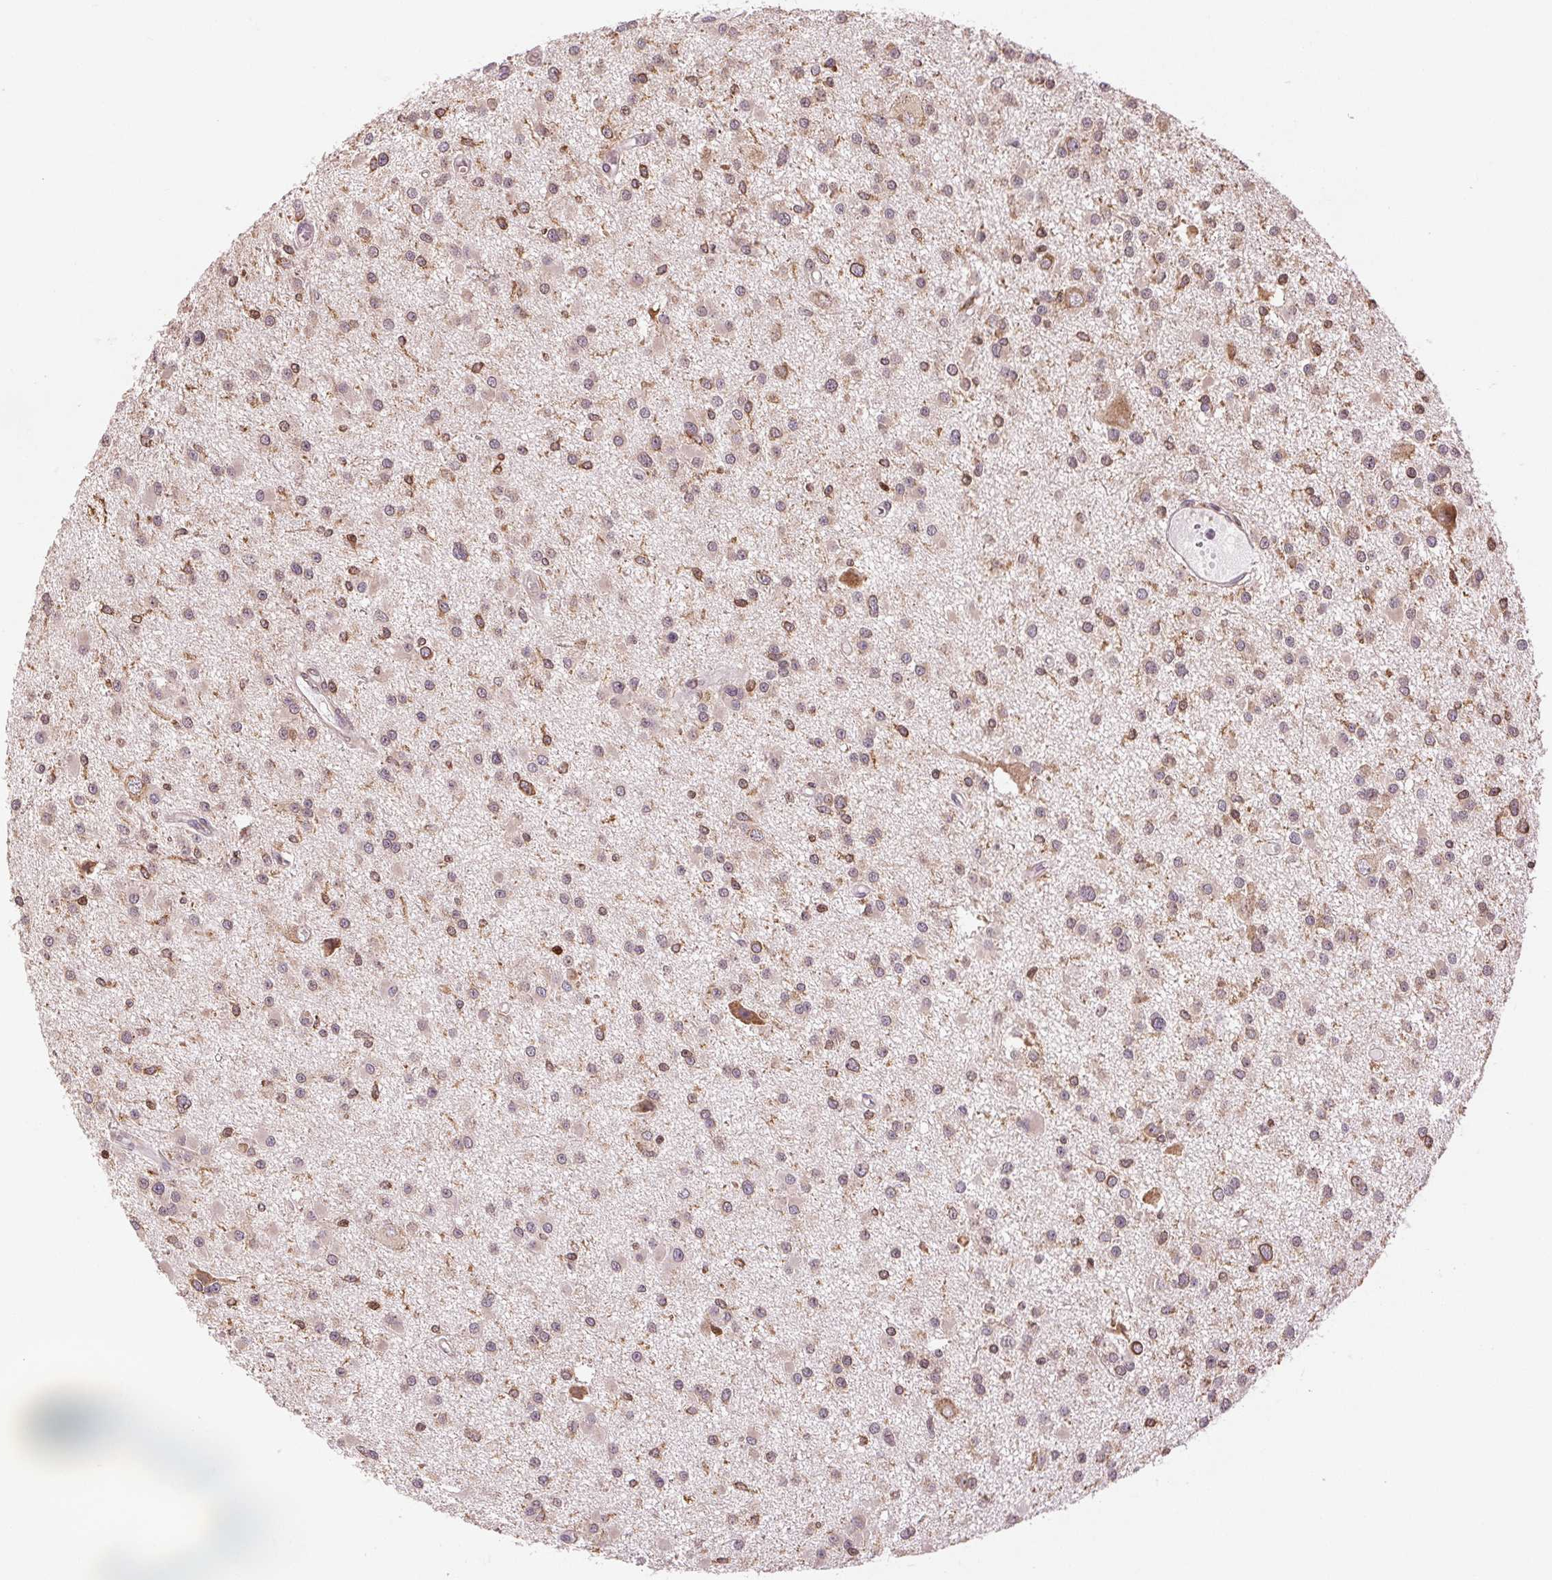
{"staining": {"intensity": "weak", "quantity": "25%-75%", "location": "cytoplasmic/membranous"}, "tissue": "glioma", "cell_type": "Tumor cells", "image_type": "cancer", "snomed": [{"axis": "morphology", "description": "Glioma, malignant, High grade"}, {"axis": "topography", "description": "Brain"}], "caption": "Immunohistochemical staining of human glioma exhibits weak cytoplasmic/membranous protein staining in about 25%-75% of tumor cells. The staining was performed using DAB to visualize the protein expression in brown, while the nuclei were stained in blue with hematoxylin (Magnification: 20x).", "gene": "BTF3L4", "patient": {"sex": "male", "age": 54}}